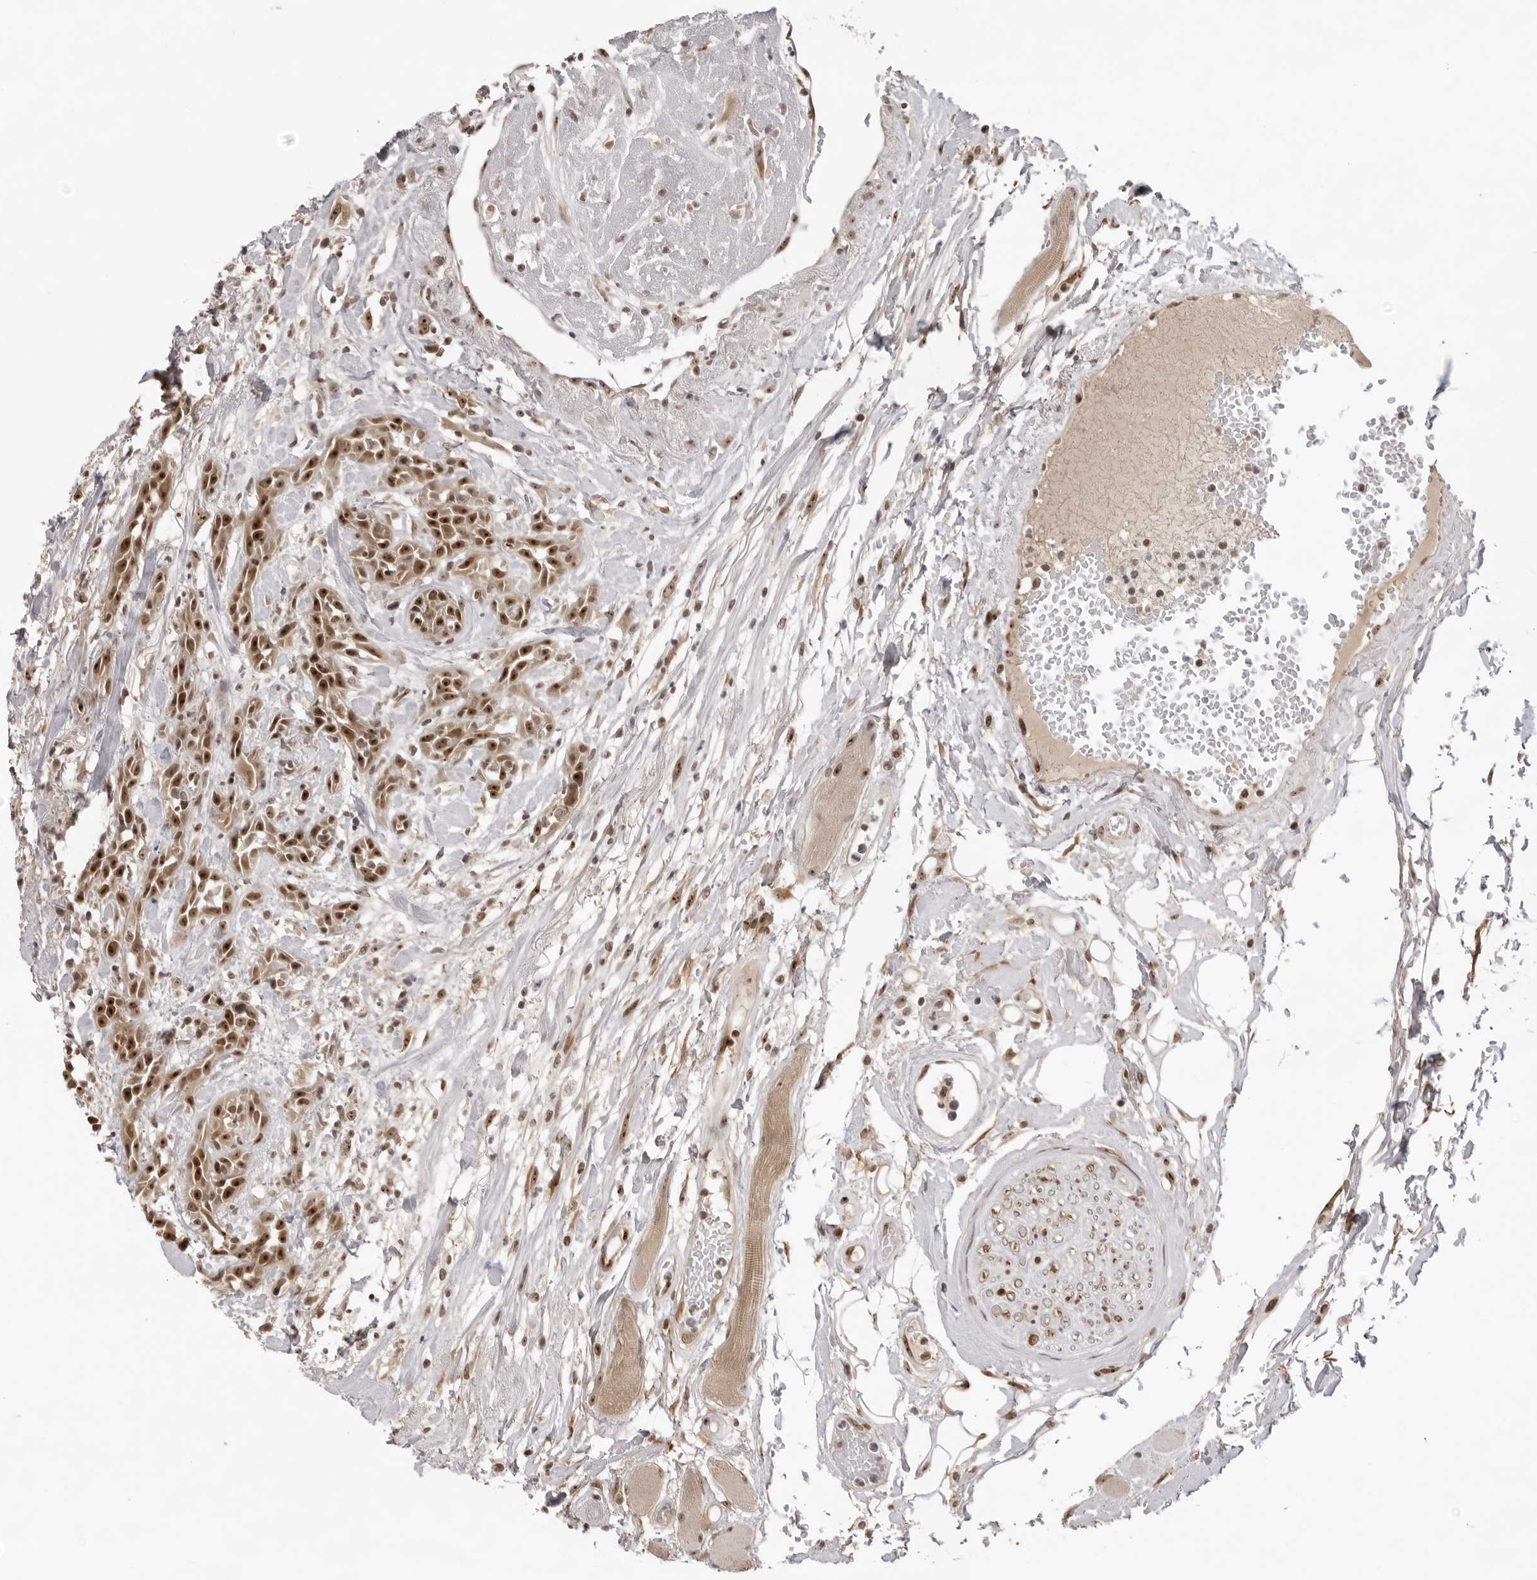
{"staining": {"intensity": "strong", "quantity": ">75%", "location": "nuclear"}, "tissue": "head and neck cancer", "cell_type": "Tumor cells", "image_type": "cancer", "snomed": [{"axis": "morphology", "description": "Normal tissue, NOS"}, {"axis": "morphology", "description": "Squamous cell carcinoma, NOS"}, {"axis": "topography", "description": "Cartilage tissue"}, {"axis": "topography", "description": "Head-Neck"}], "caption": "Head and neck squamous cell carcinoma stained with DAB immunohistochemistry (IHC) demonstrates high levels of strong nuclear positivity in approximately >75% of tumor cells.", "gene": "EXOSC10", "patient": {"sex": "male", "age": 62}}